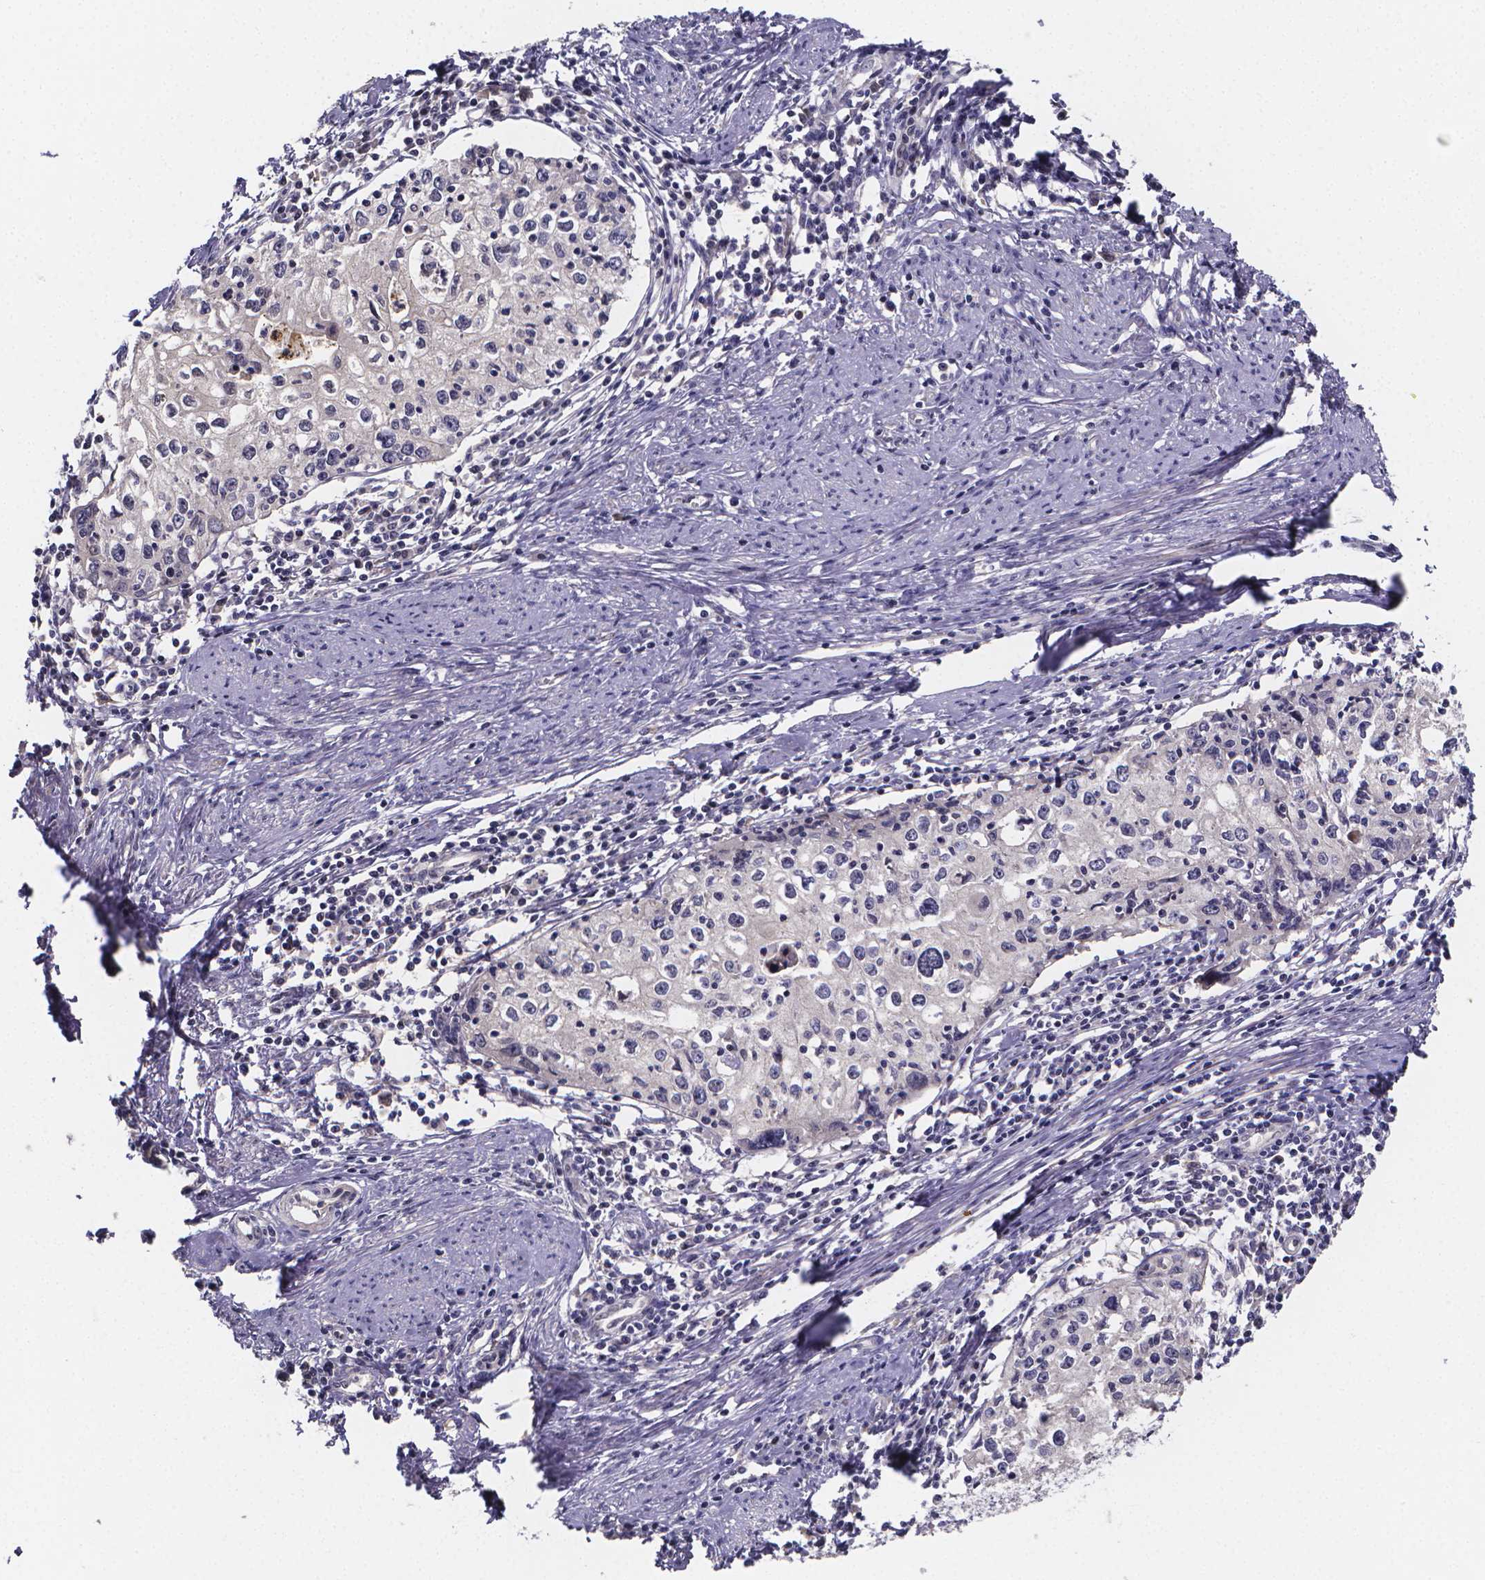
{"staining": {"intensity": "negative", "quantity": "none", "location": "none"}, "tissue": "cervical cancer", "cell_type": "Tumor cells", "image_type": "cancer", "snomed": [{"axis": "morphology", "description": "Squamous cell carcinoma, NOS"}, {"axis": "topography", "description": "Cervix"}], "caption": "Immunohistochemical staining of human cervical cancer (squamous cell carcinoma) demonstrates no significant positivity in tumor cells.", "gene": "PAH", "patient": {"sex": "female", "age": 40}}